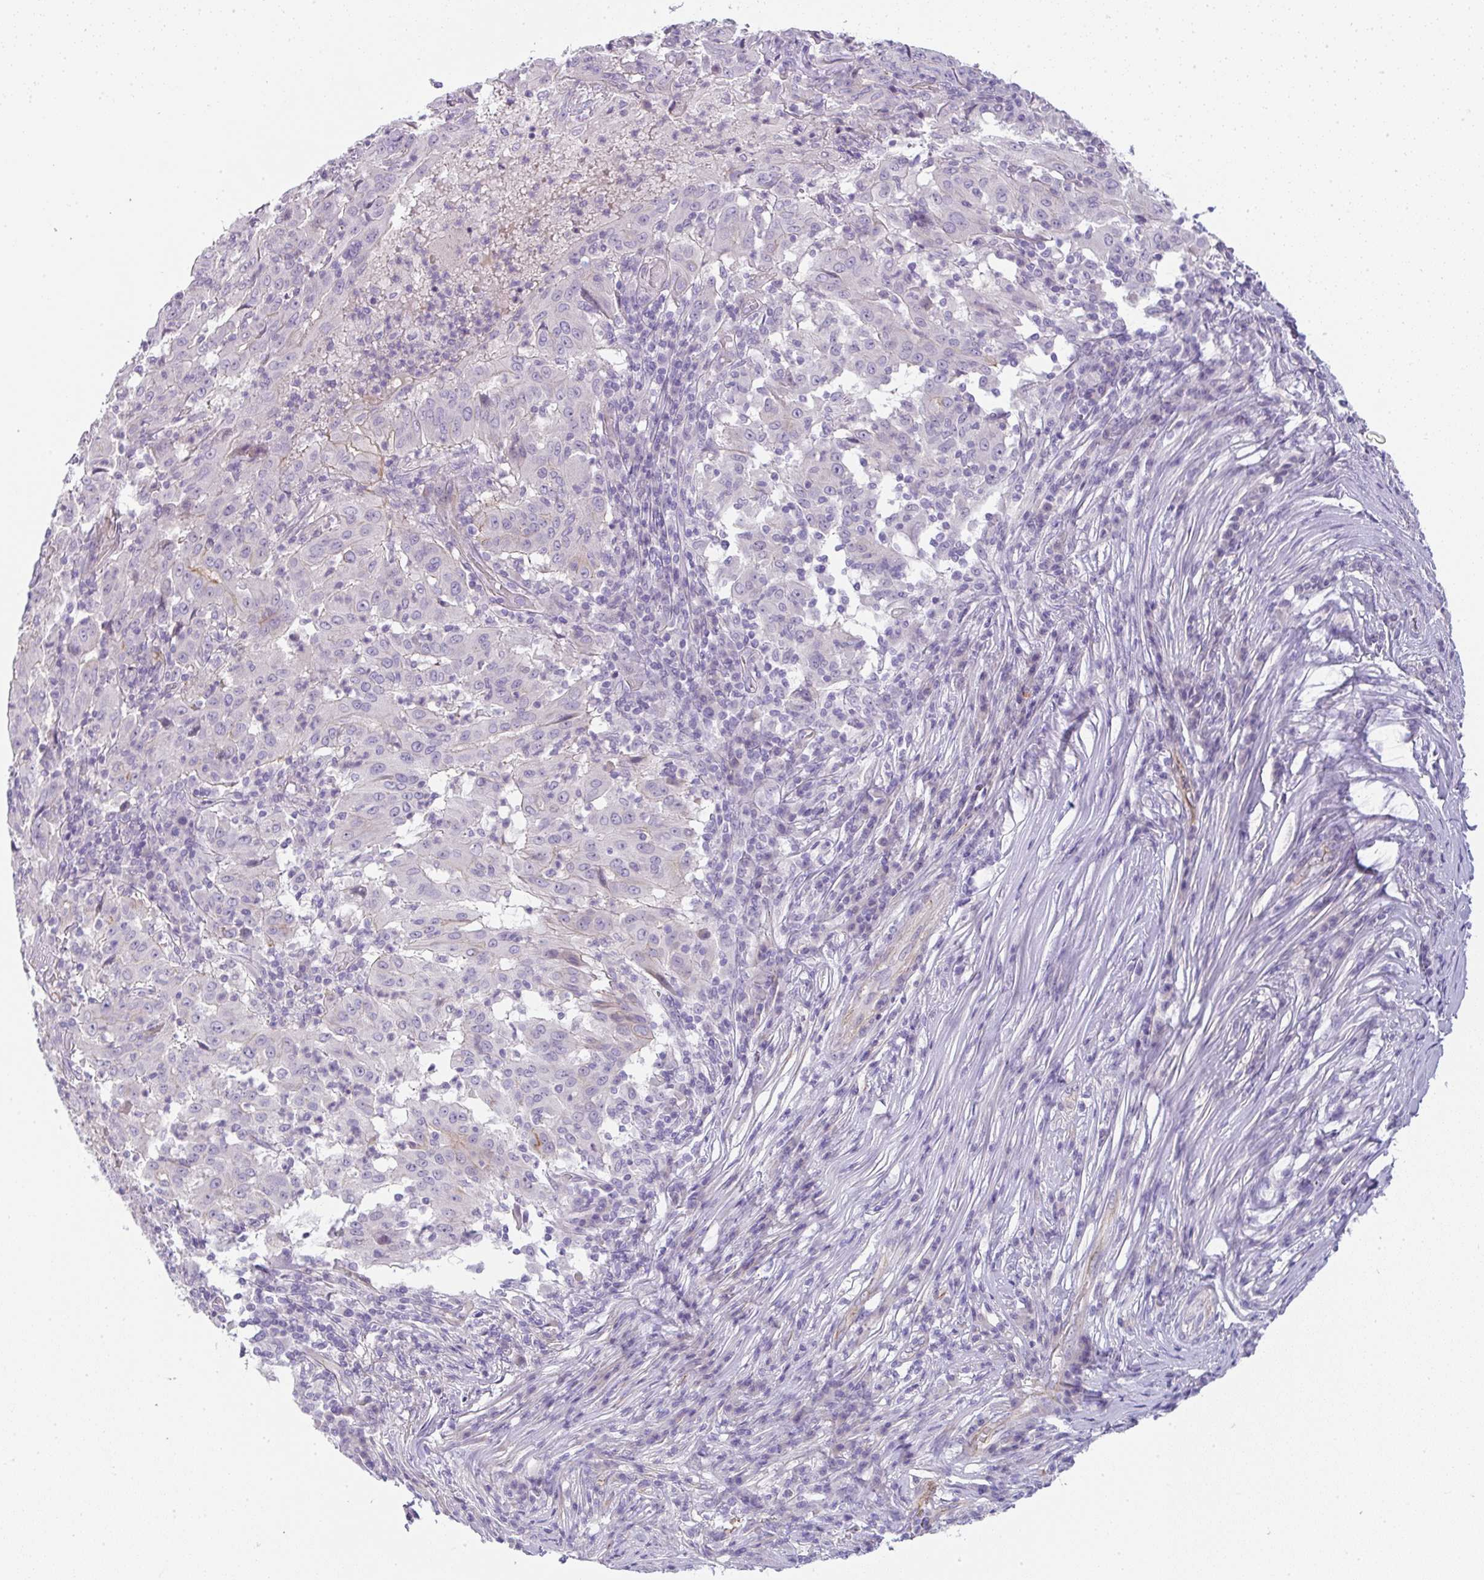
{"staining": {"intensity": "negative", "quantity": "none", "location": "none"}, "tissue": "pancreatic cancer", "cell_type": "Tumor cells", "image_type": "cancer", "snomed": [{"axis": "morphology", "description": "Adenocarcinoma, NOS"}, {"axis": "topography", "description": "Pancreas"}], "caption": "DAB immunohistochemical staining of pancreatic adenocarcinoma reveals no significant expression in tumor cells.", "gene": "LPAR4", "patient": {"sex": "male", "age": 63}}